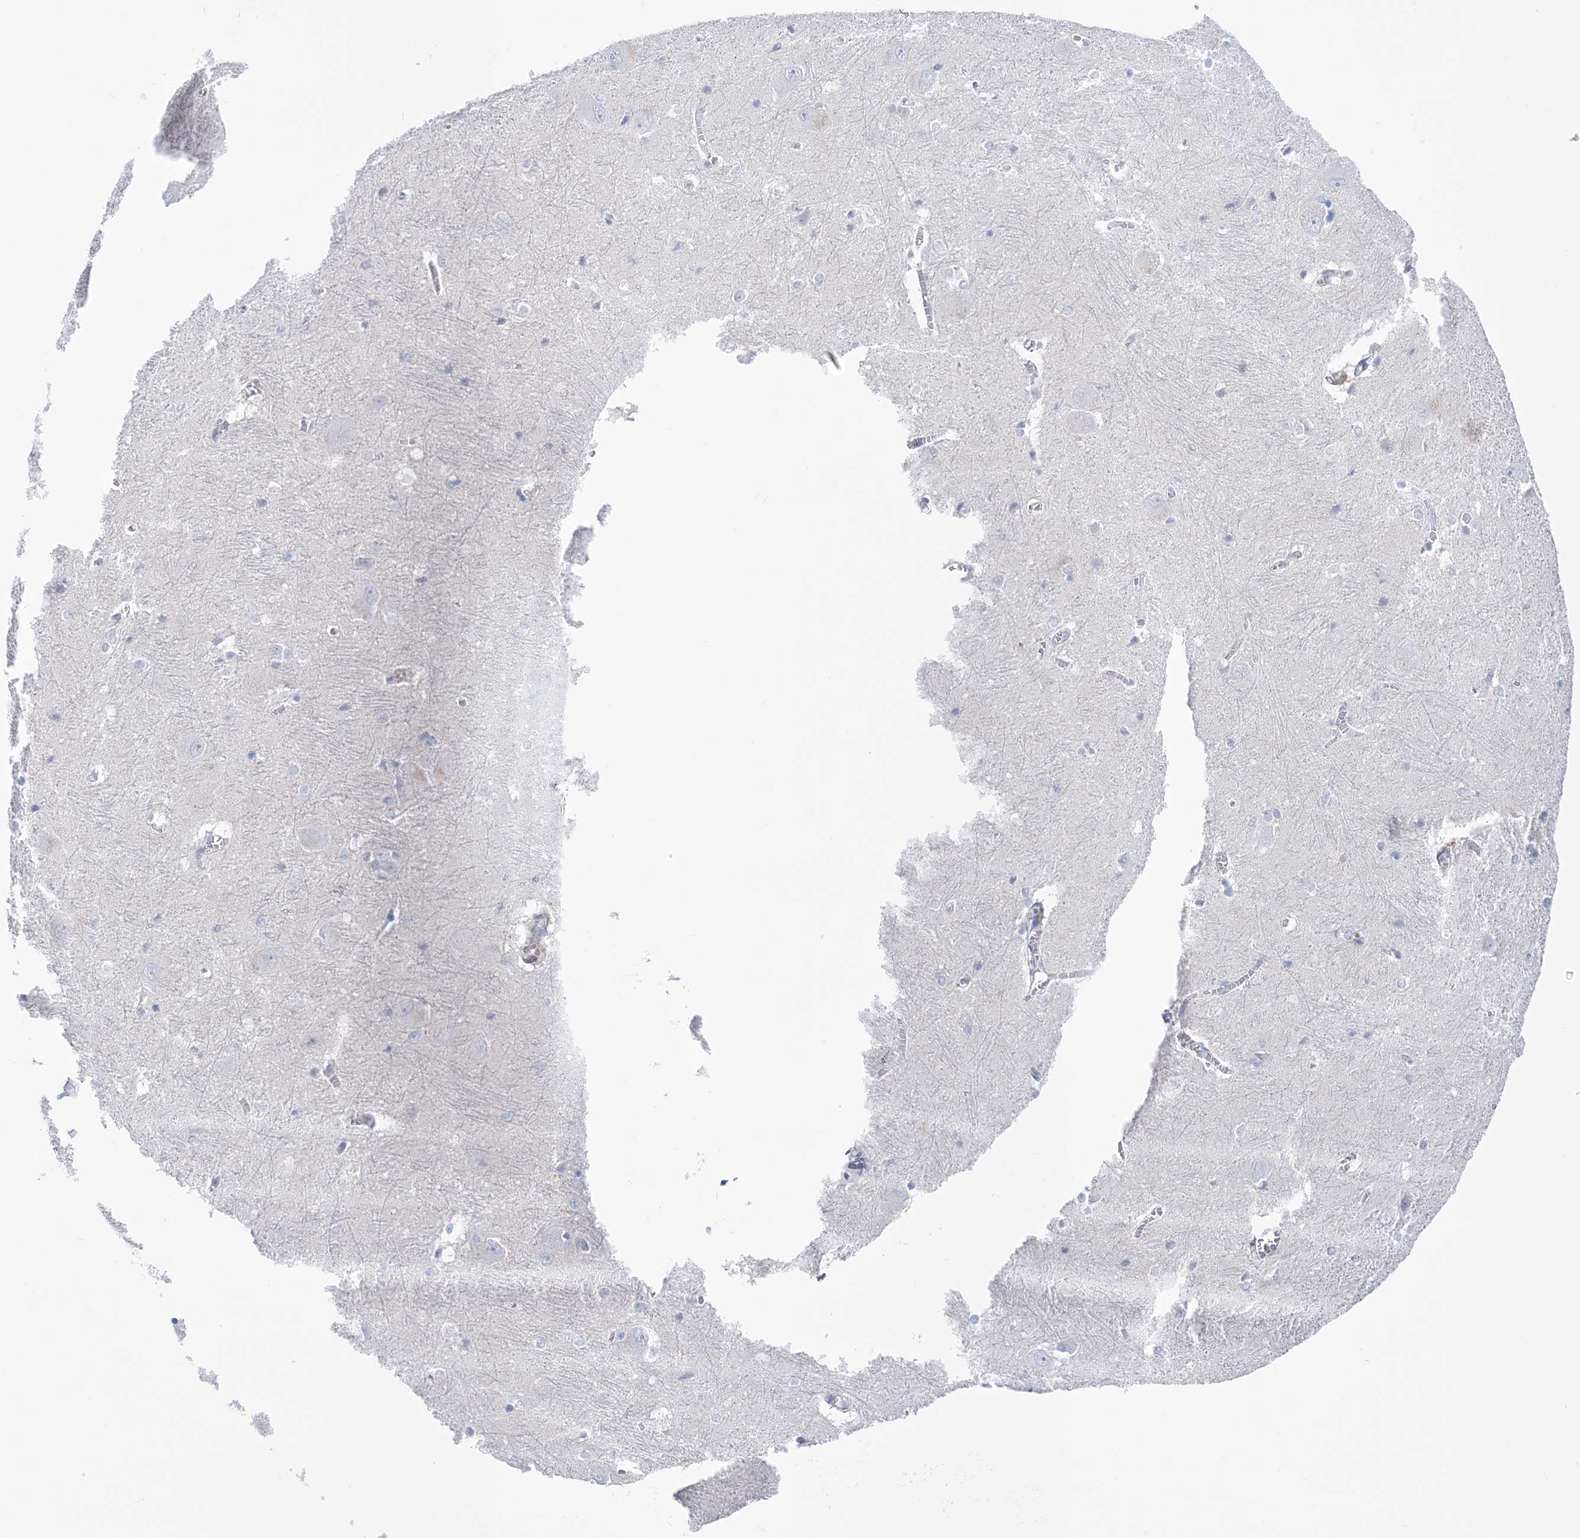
{"staining": {"intensity": "negative", "quantity": "none", "location": "none"}, "tissue": "caudate", "cell_type": "Glial cells", "image_type": "normal", "snomed": [{"axis": "morphology", "description": "Normal tissue, NOS"}, {"axis": "topography", "description": "Lateral ventricle wall"}], "caption": "DAB immunohistochemical staining of benign human caudate demonstrates no significant expression in glial cells.", "gene": "WDR74", "patient": {"sex": "male", "age": 37}}